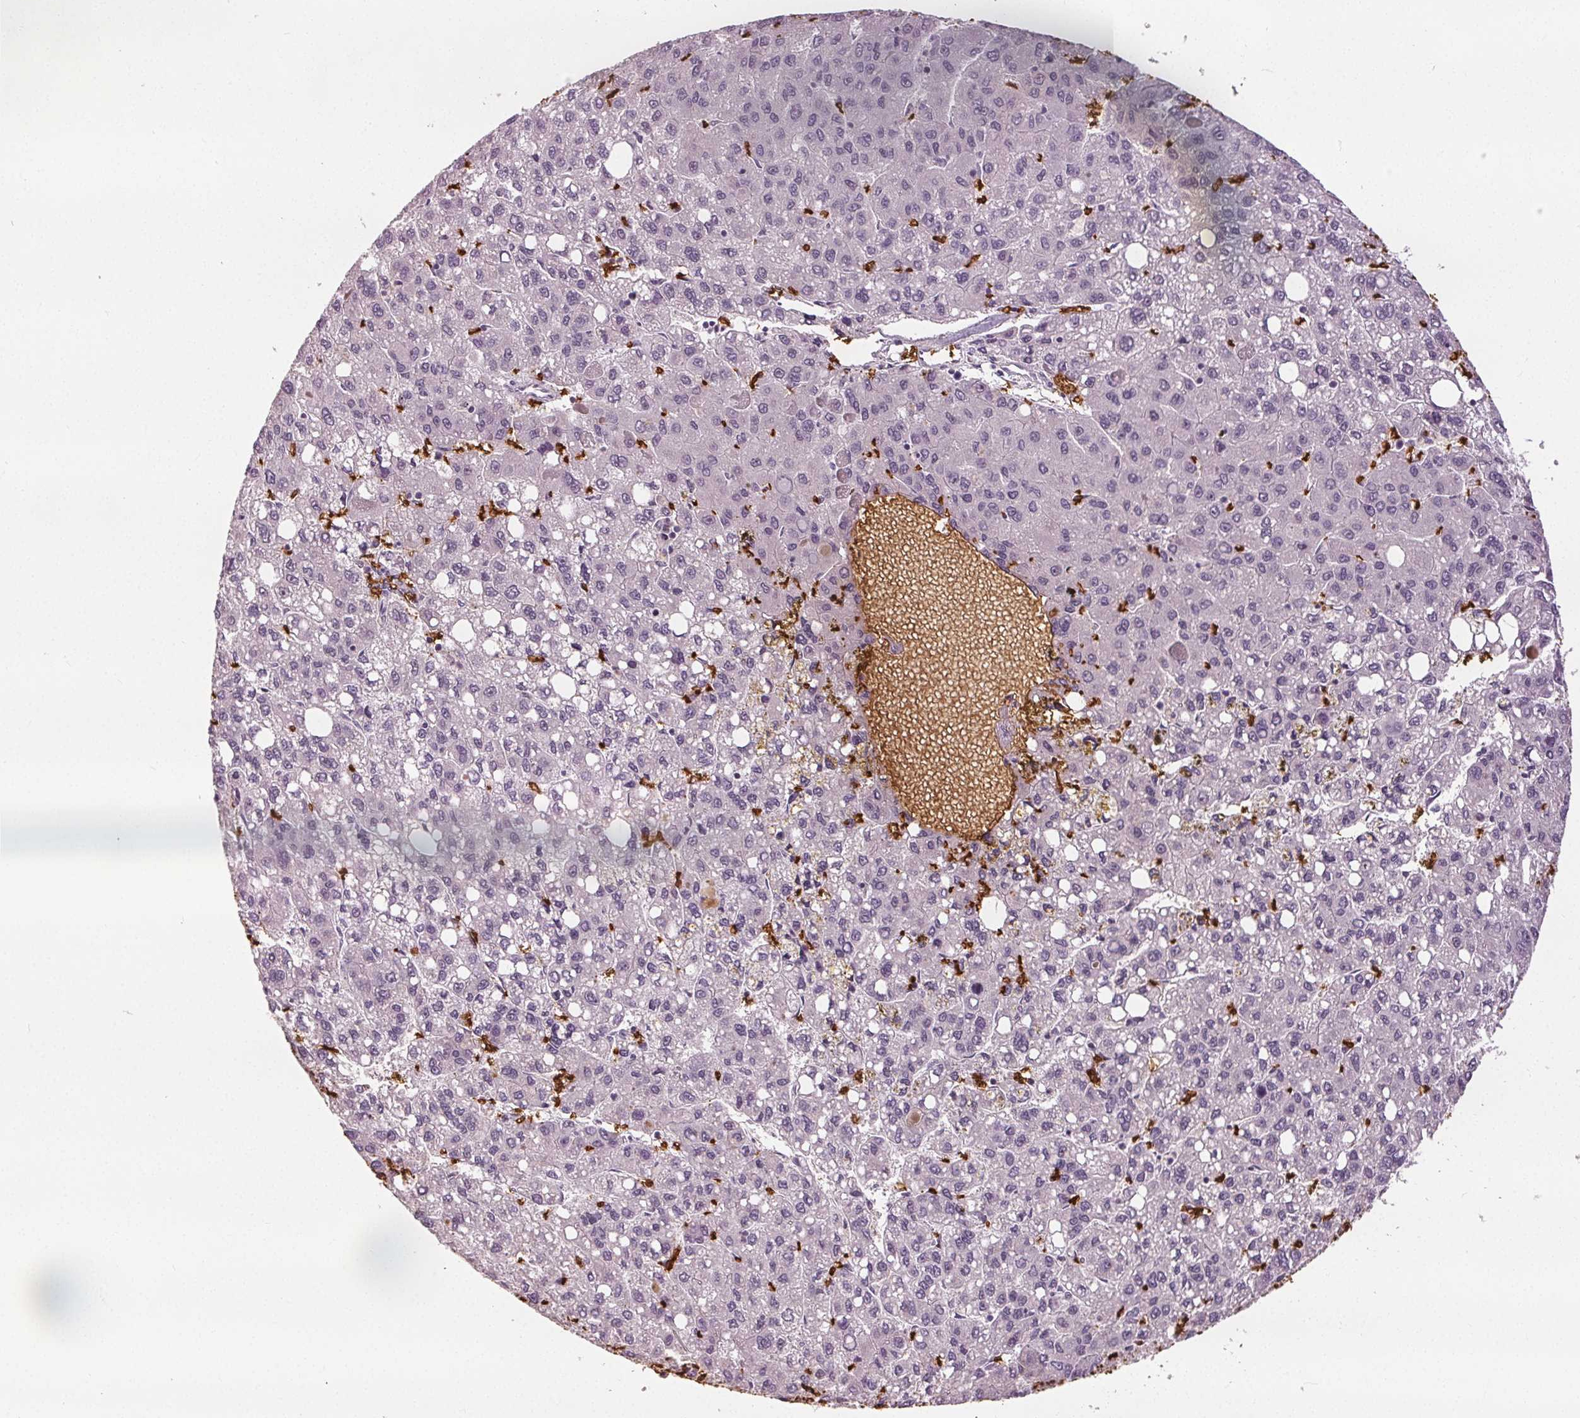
{"staining": {"intensity": "negative", "quantity": "none", "location": "none"}, "tissue": "liver cancer", "cell_type": "Tumor cells", "image_type": "cancer", "snomed": [{"axis": "morphology", "description": "Carcinoma, Hepatocellular, NOS"}, {"axis": "topography", "description": "Liver"}], "caption": "Liver cancer (hepatocellular carcinoma) was stained to show a protein in brown. There is no significant expression in tumor cells. The staining was performed using DAB to visualize the protein expression in brown, while the nuclei were stained in blue with hematoxylin (Magnification: 20x).", "gene": "SLC4A1", "patient": {"sex": "female", "age": 82}}